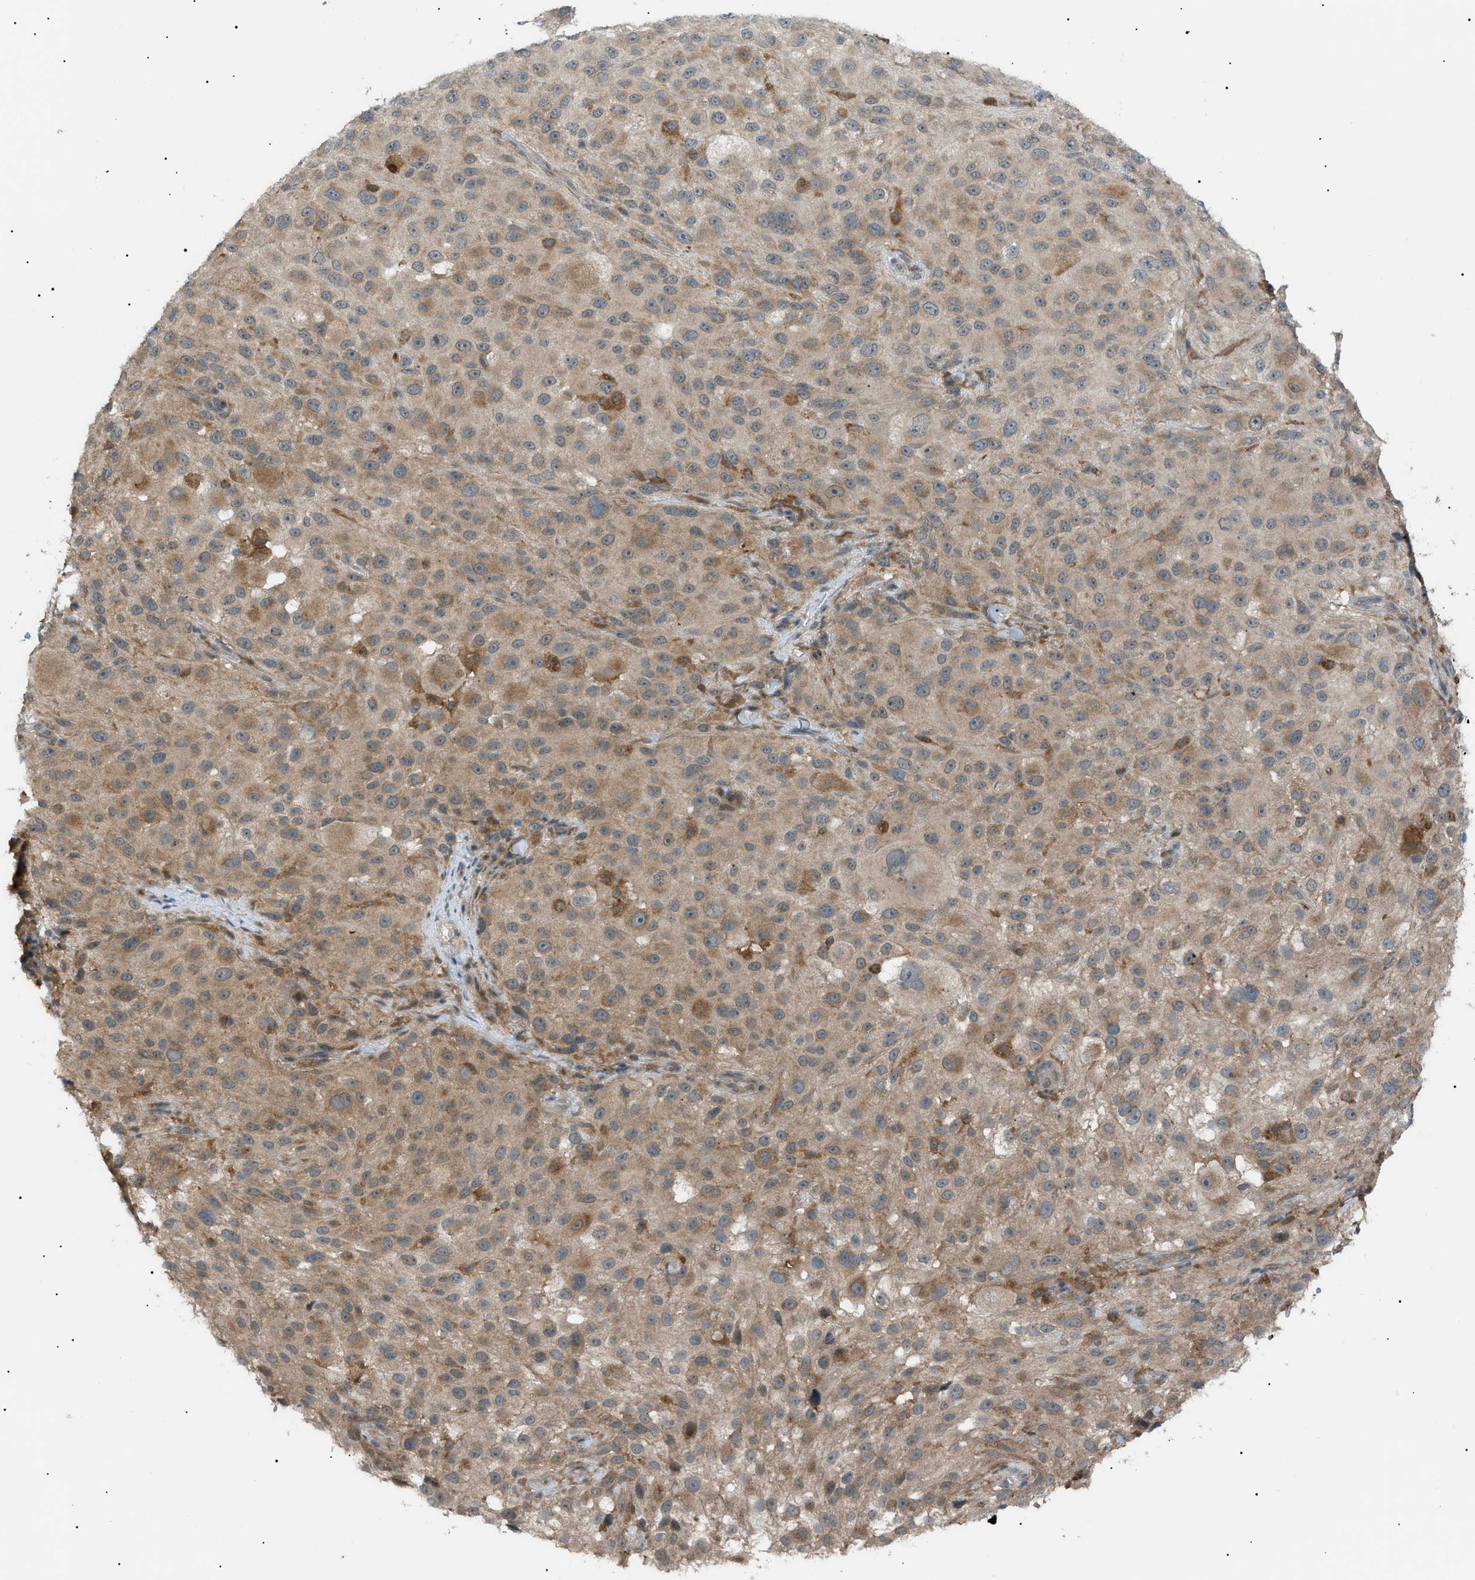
{"staining": {"intensity": "weak", "quantity": ">75%", "location": "cytoplasmic/membranous"}, "tissue": "melanoma", "cell_type": "Tumor cells", "image_type": "cancer", "snomed": [{"axis": "morphology", "description": "Necrosis, NOS"}, {"axis": "morphology", "description": "Malignant melanoma, NOS"}, {"axis": "topography", "description": "Skin"}], "caption": "IHC histopathology image of human melanoma stained for a protein (brown), which displays low levels of weak cytoplasmic/membranous positivity in approximately >75% of tumor cells.", "gene": "LPIN2", "patient": {"sex": "female", "age": 87}}